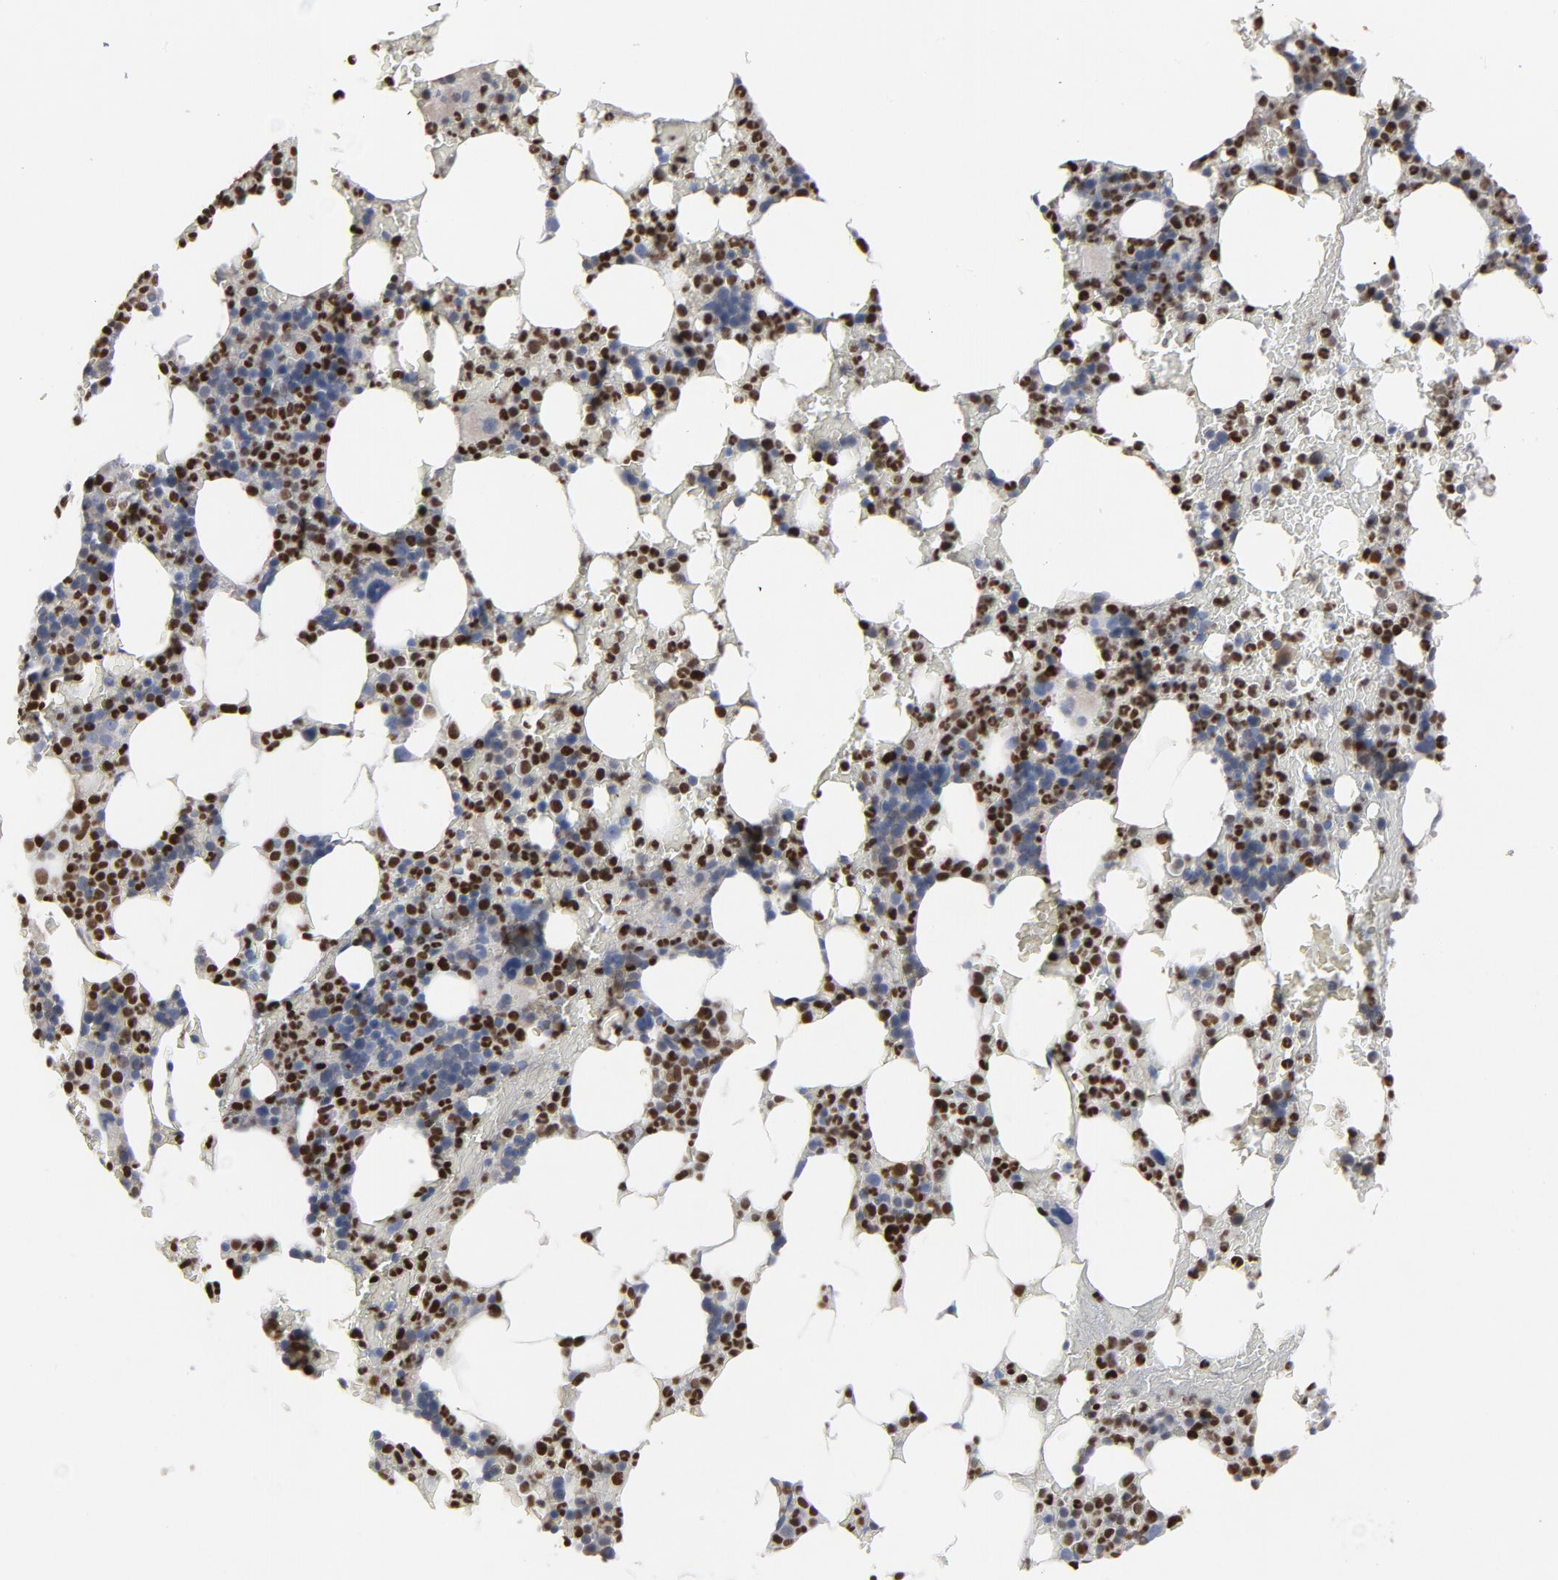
{"staining": {"intensity": "strong", "quantity": "25%-75%", "location": "nuclear"}, "tissue": "bone marrow", "cell_type": "Hematopoietic cells", "image_type": "normal", "snomed": [{"axis": "morphology", "description": "Normal tissue, NOS"}, {"axis": "topography", "description": "Bone marrow"}], "caption": "Protein analysis of benign bone marrow demonstrates strong nuclear staining in about 25%-75% of hematopoietic cells.", "gene": "SPI1", "patient": {"sex": "female", "age": 66}}